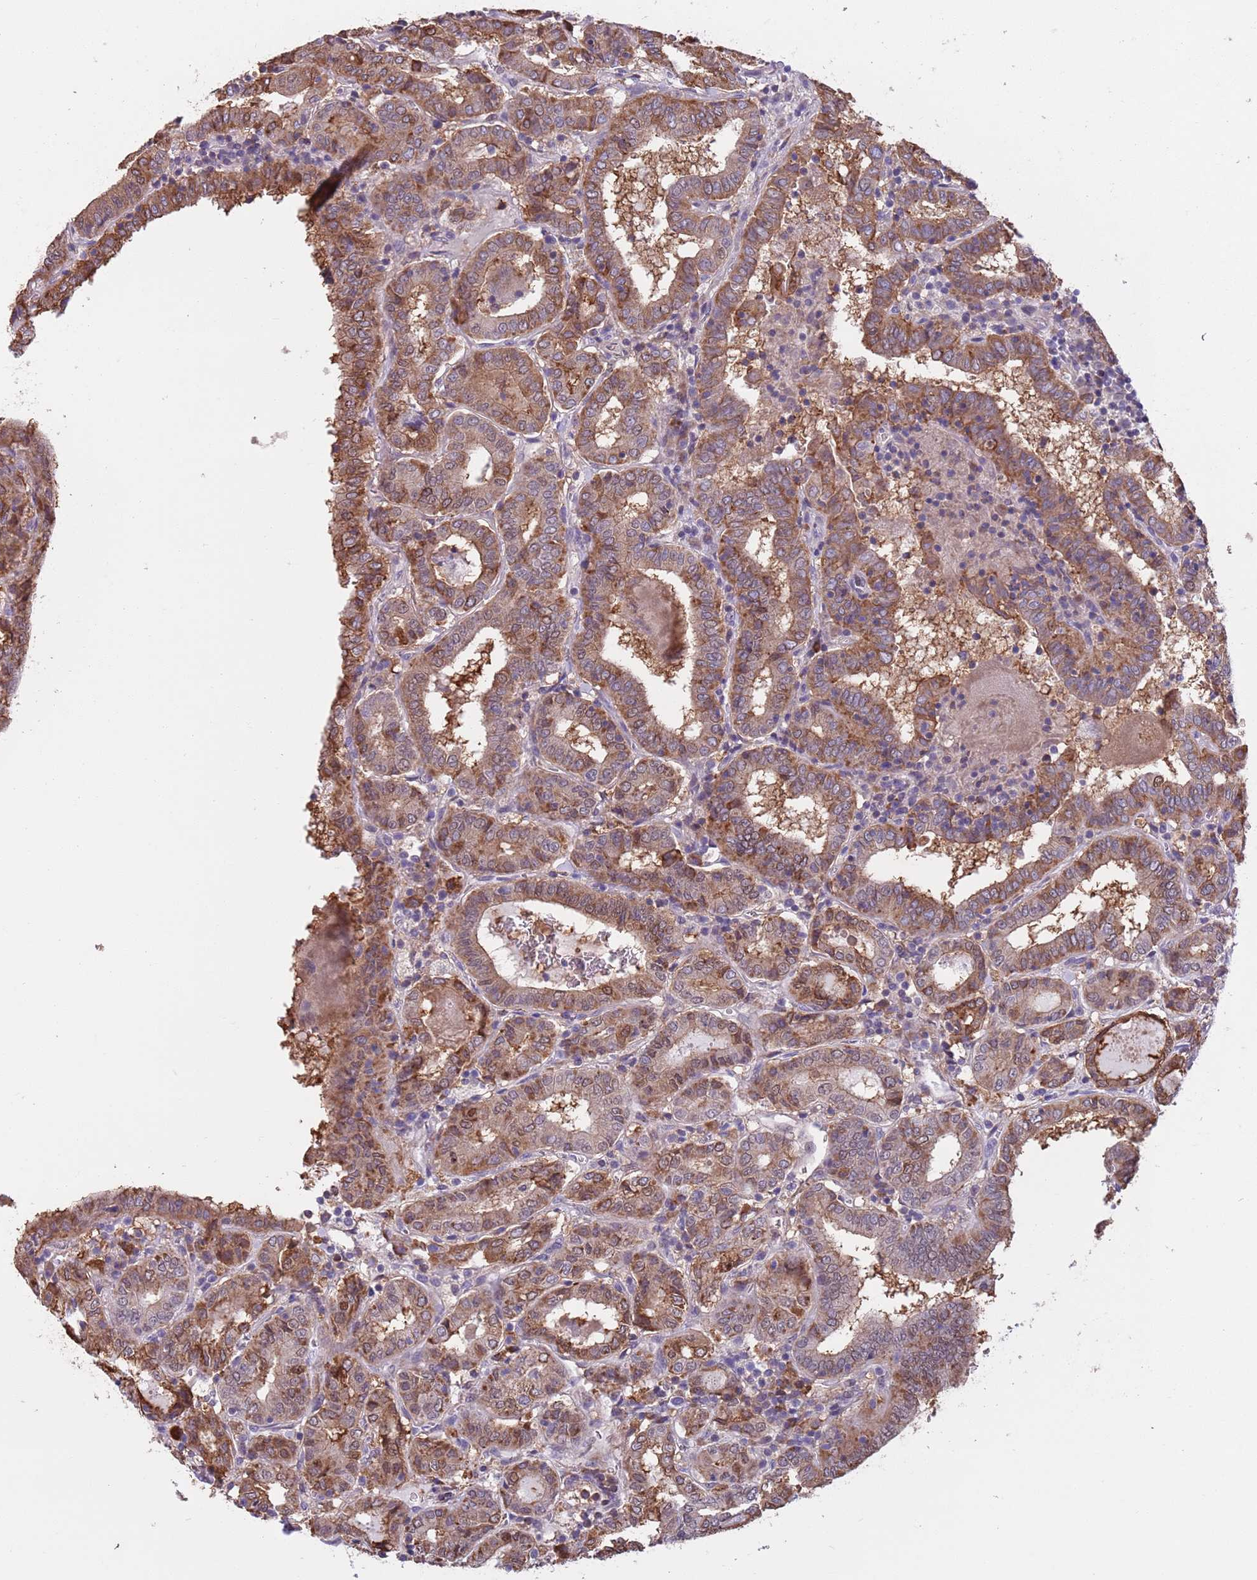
{"staining": {"intensity": "moderate", "quantity": ">75%", "location": "cytoplasmic/membranous,nuclear"}, "tissue": "thyroid cancer", "cell_type": "Tumor cells", "image_type": "cancer", "snomed": [{"axis": "morphology", "description": "Papillary adenocarcinoma, NOS"}, {"axis": "topography", "description": "Thyroid gland"}], "caption": "Immunohistochemical staining of papillary adenocarcinoma (thyroid) demonstrates moderate cytoplasmic/membranous and nuclear protein expression in approximately >75% of tumor cells.", "gene": "JAML", "patient": {"sex": "female", "age": 72}}